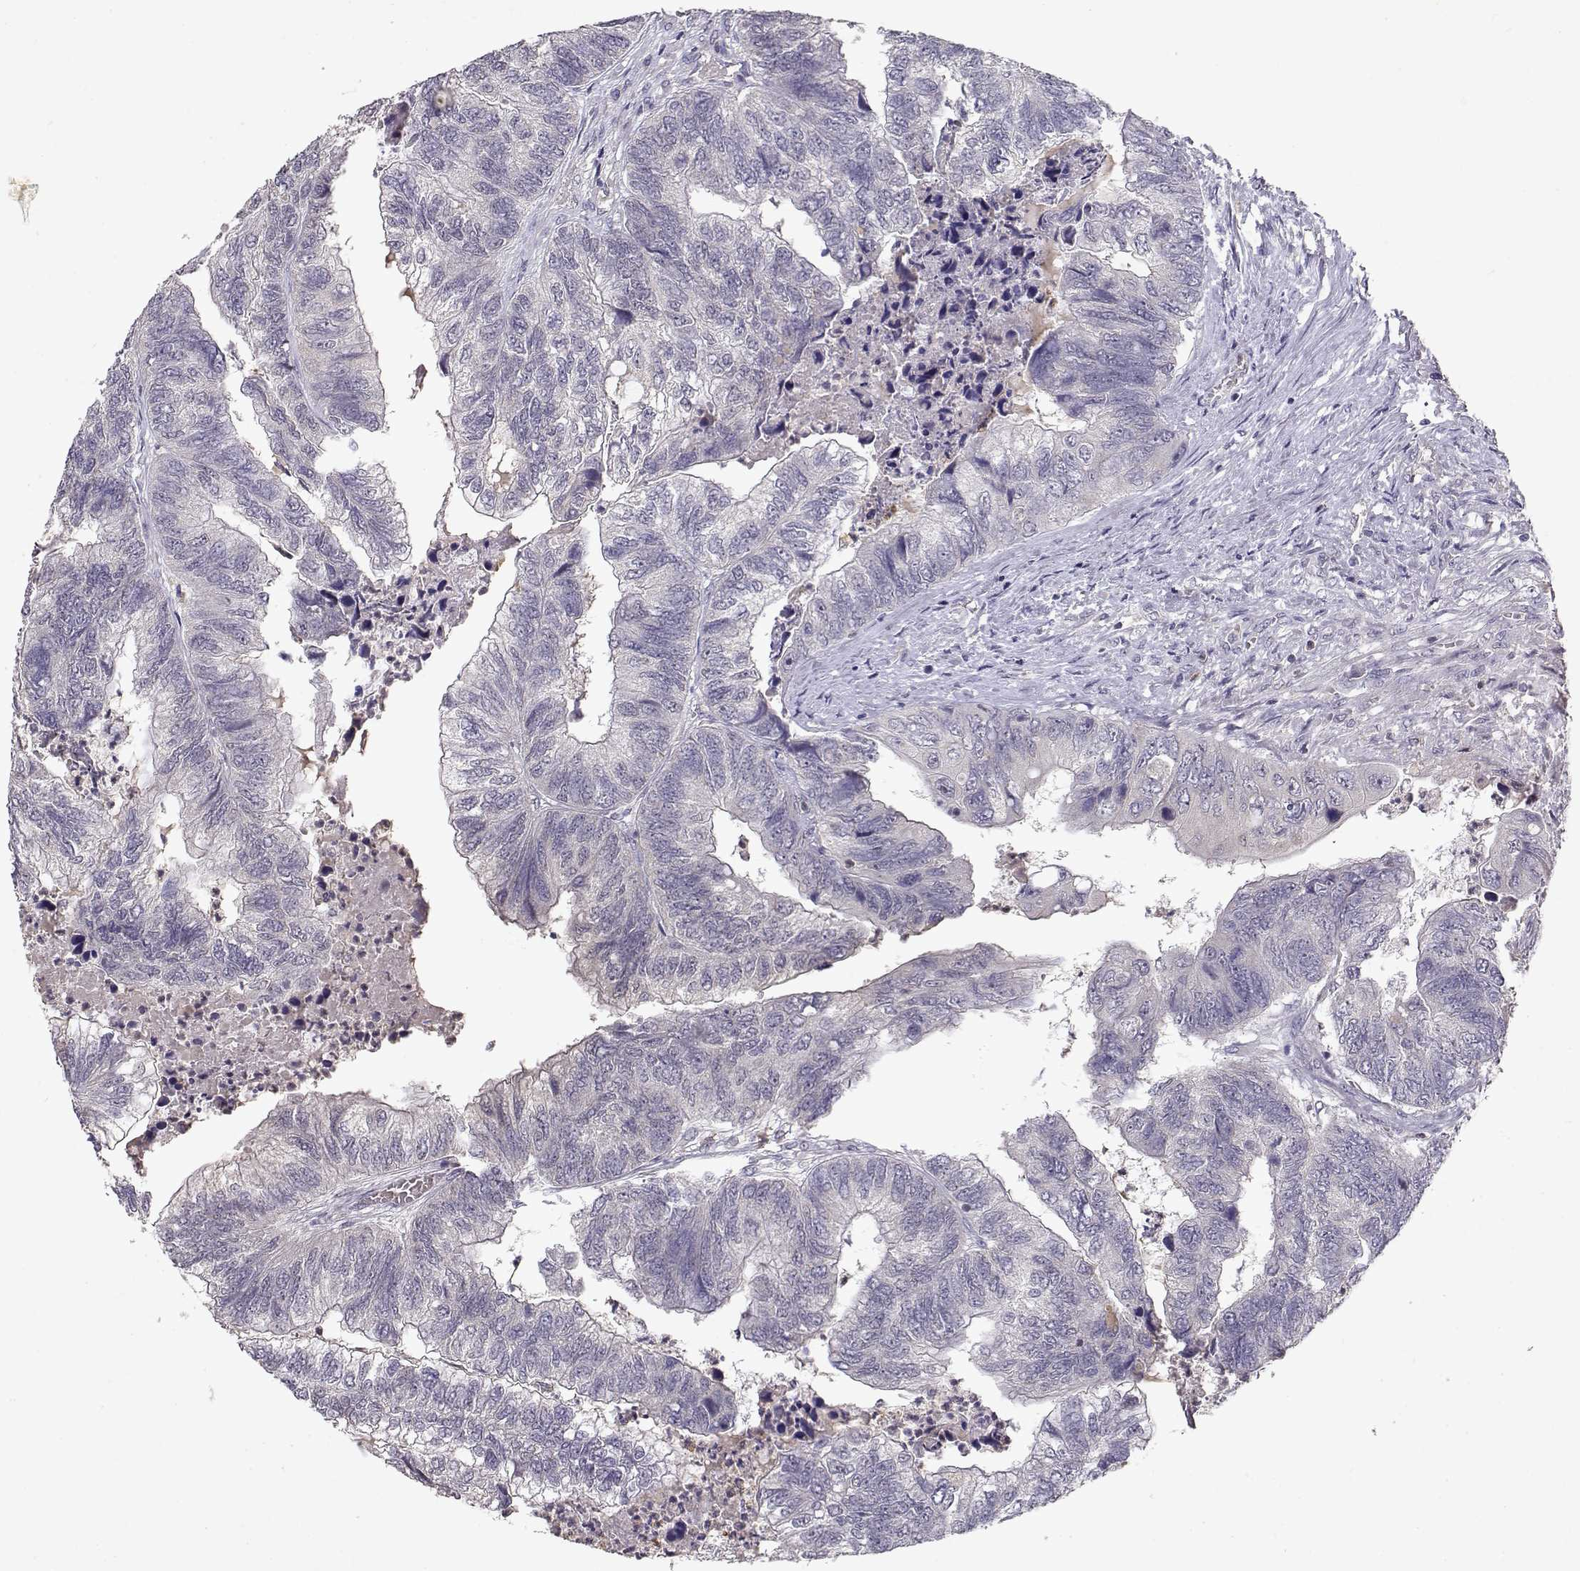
{"staining": {"intensity": "negative", "quantity": "none", "location": "none"}, "tissue": "colorectal cancer", "cell_type": "Tumor cells", "image_type": "cancer", "snomed": [{"axis": "morphology", "description": "Adenocarcinoma, NOS"}, {"axis": "topography", "description": "Colon"}], "caption": "This is a image of immunohistochemistry staining of adenocarcinoma (colorectal), which shows no expression in tumor cells.", "gene": "BMX", "patient": {"sex": "female", "age": 67}}